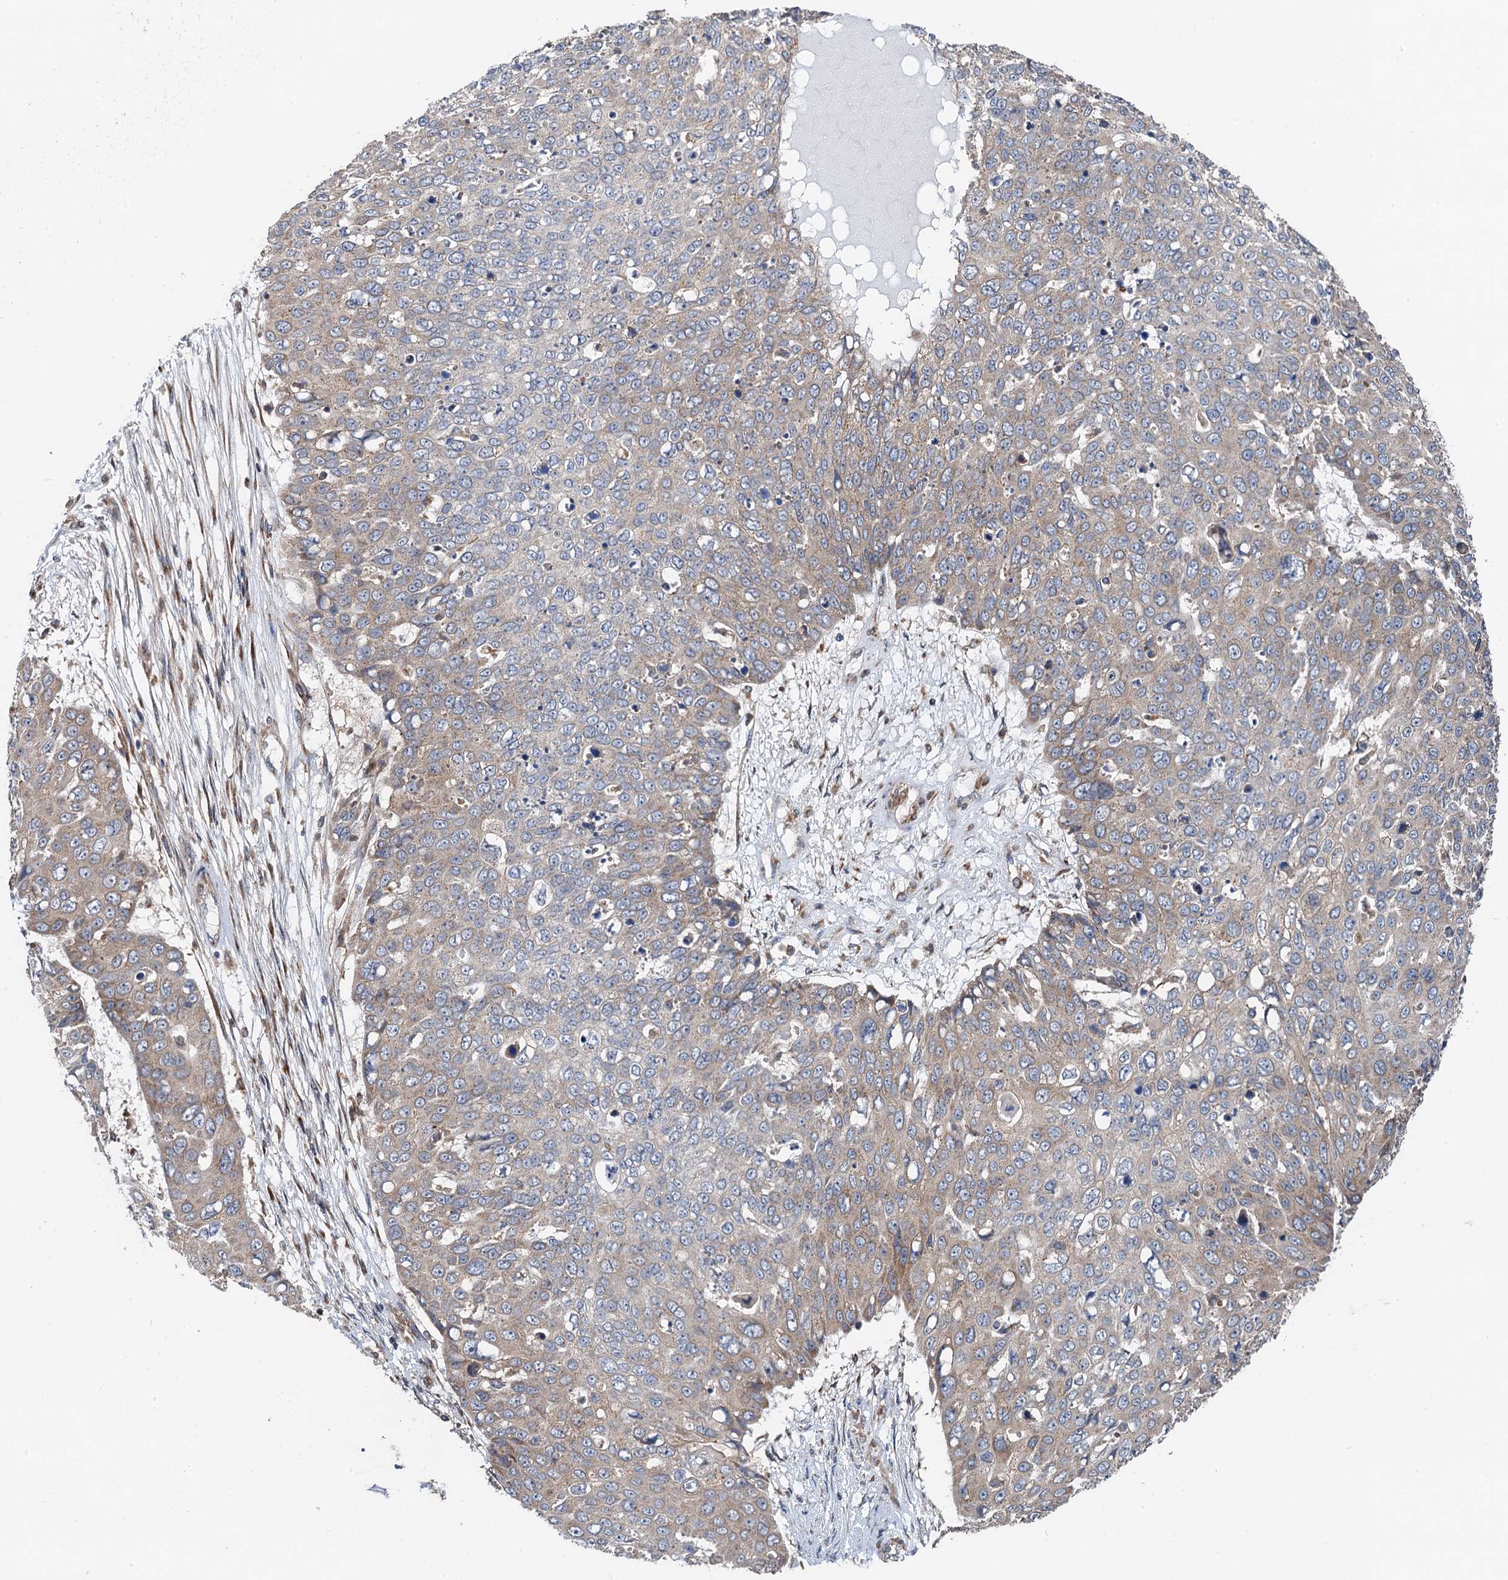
{"staining": {"intensity": "weak", "quantity": "<25%", "location": "cytoplasmic/membranous"}, "tissue": "skin cancer", "cell_type": "Tumor cells", "image_type": "cancer", "snomed": [{"axis": "morphology", "description": "Squamous cell carcinoma, NOS"}, {"axis": "topography", "description": "Skin"}], "caption": "Micrograph shows no protein expression in tumor cells of skin squamous cell carcinoma tissue.", "gene": "ANKRD26", "patient": {"sex": "male", "age": 71}}